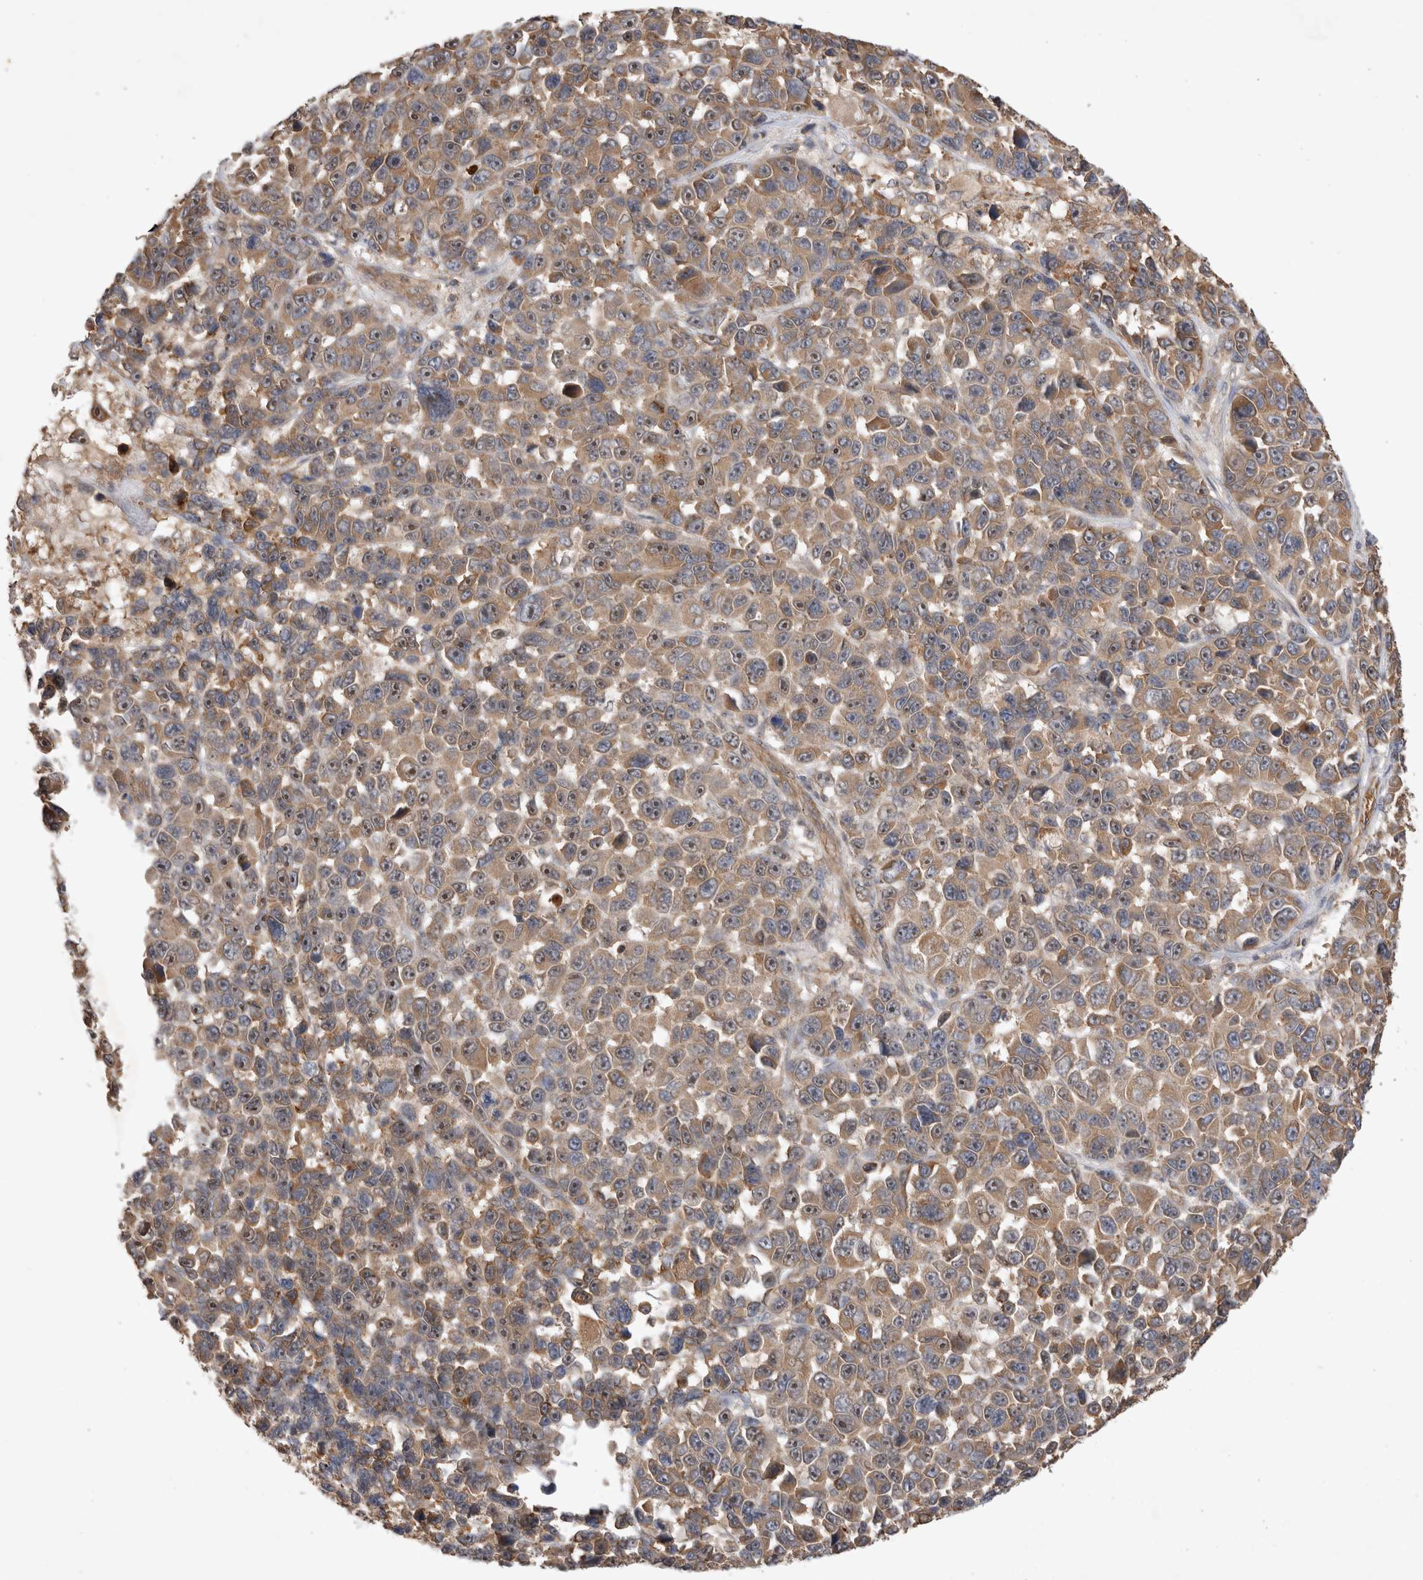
{"staining": {"intensity": "weak", "quantity": ">75%", "location": "cytoplasmic/membranous,nuclear"}, "tissue": "melanoma", "cell_type": "Tumor cells", "image_type": "cancer", "snomed": [{"axis": "morphology", "description": "Malignant melanoma, NOS"}, {"axis": "topography", "description": "Skin"}], "caption": "Weak cytoplasmic/membranous and nuclear protein expression is appreciated in about >75% of tumor cells in melanoma. The staining is performed using DAB brown chromogen to label protein expression. The nuclei are counter-stained blue using hematoxylin.", "gene": "FAM221A", "patient": {"sex": "male", "age": 53}}